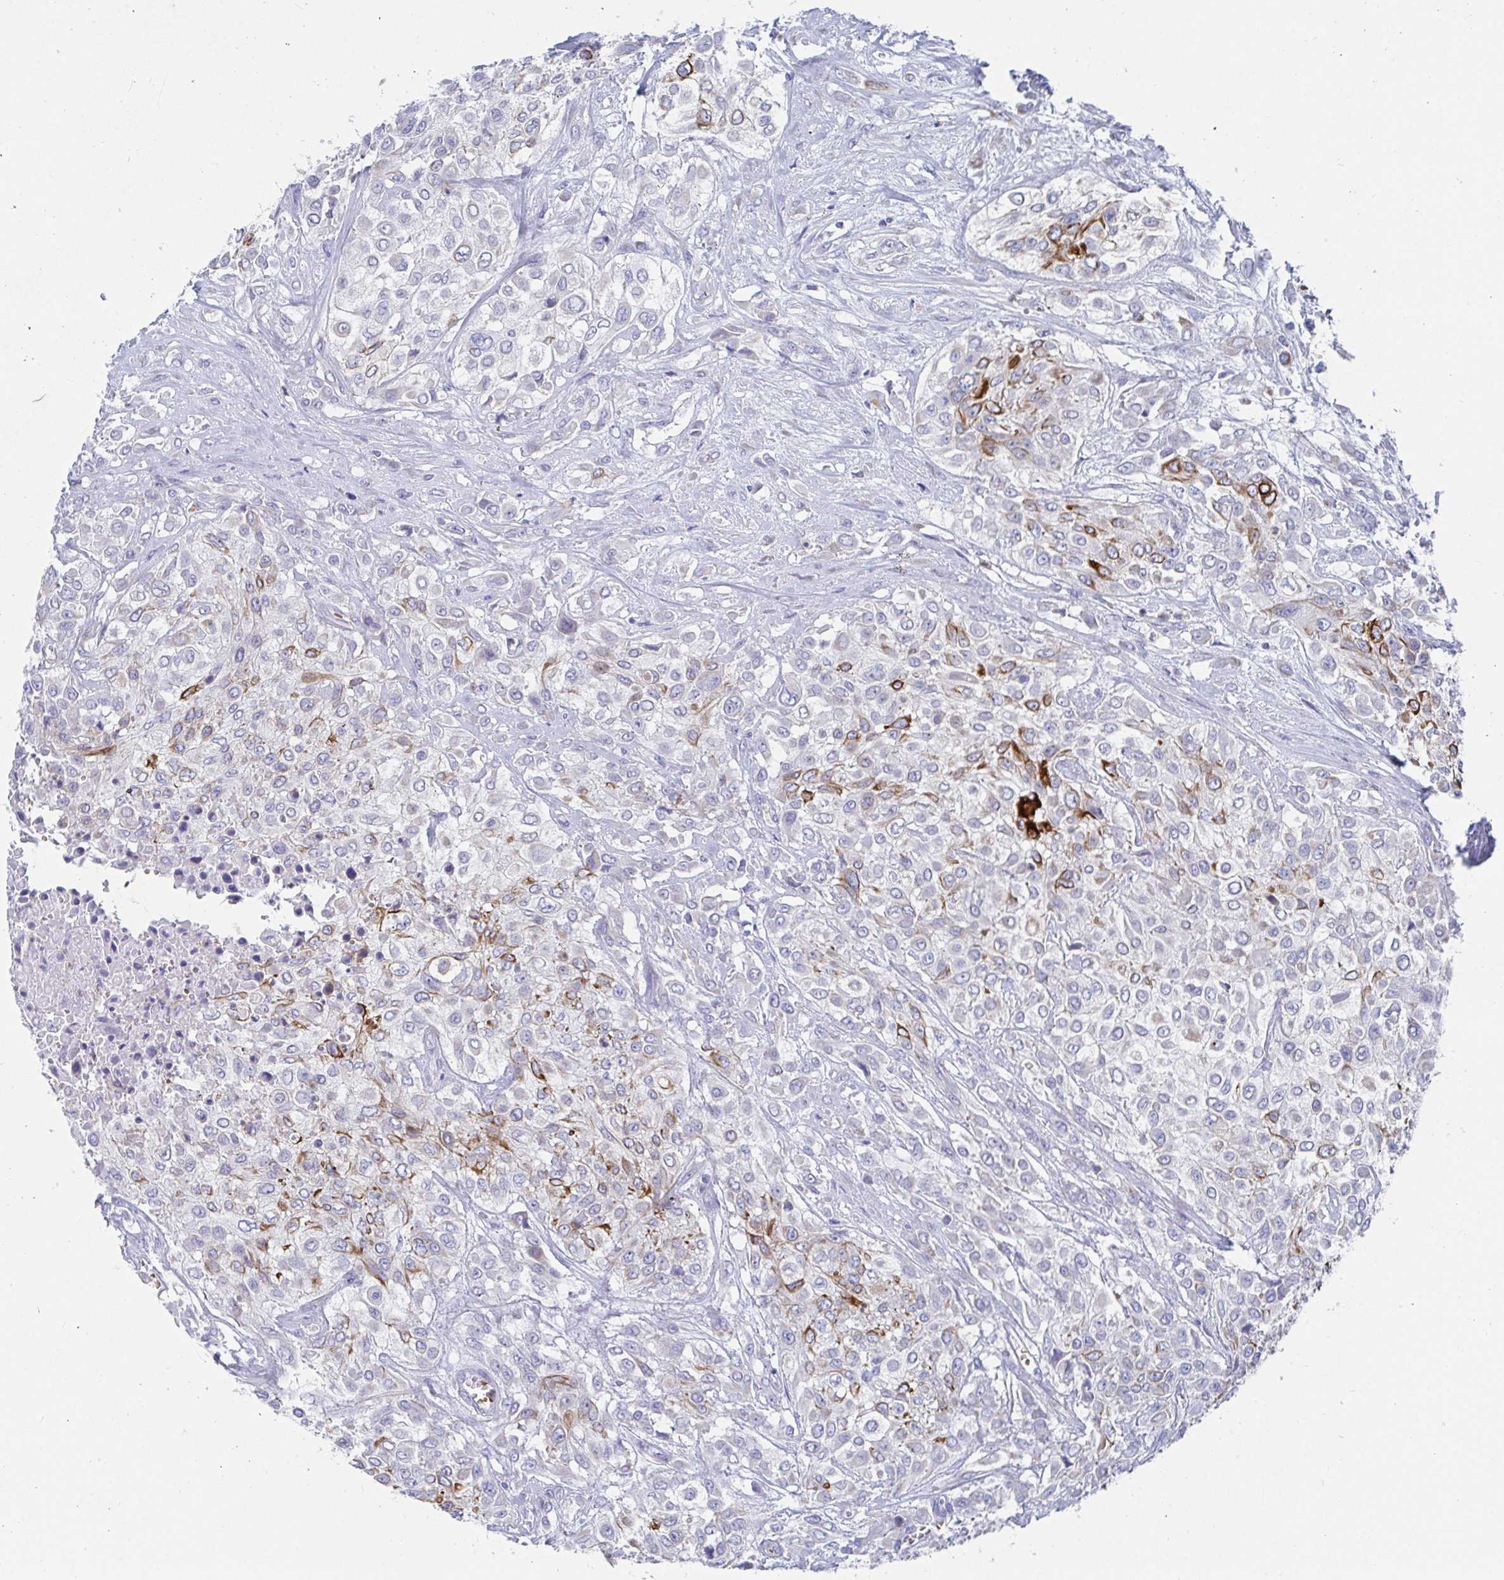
{"staining": {"intensity": "moderate", "quantity": "<25%", "location": "cytoplasmic/membranous"}, "tissue": "urothelial cancer", "cell_type": "Tumor cells", "image_type": "cancer", "snomed": [{"axis": "morphology", "description": "Urothelial carcinoma, High grade"}, {"axis": "topography", "description": "Urinary bladder"}], "caption": "Immunohistochemical staining of urothelial cancer demonstrates low levels of moderate cytoplasmic/membranous protein expression in about <25% of tumor cells.", "gene": "CLDN8", "patient": {"sex": "male", "age": 57}}